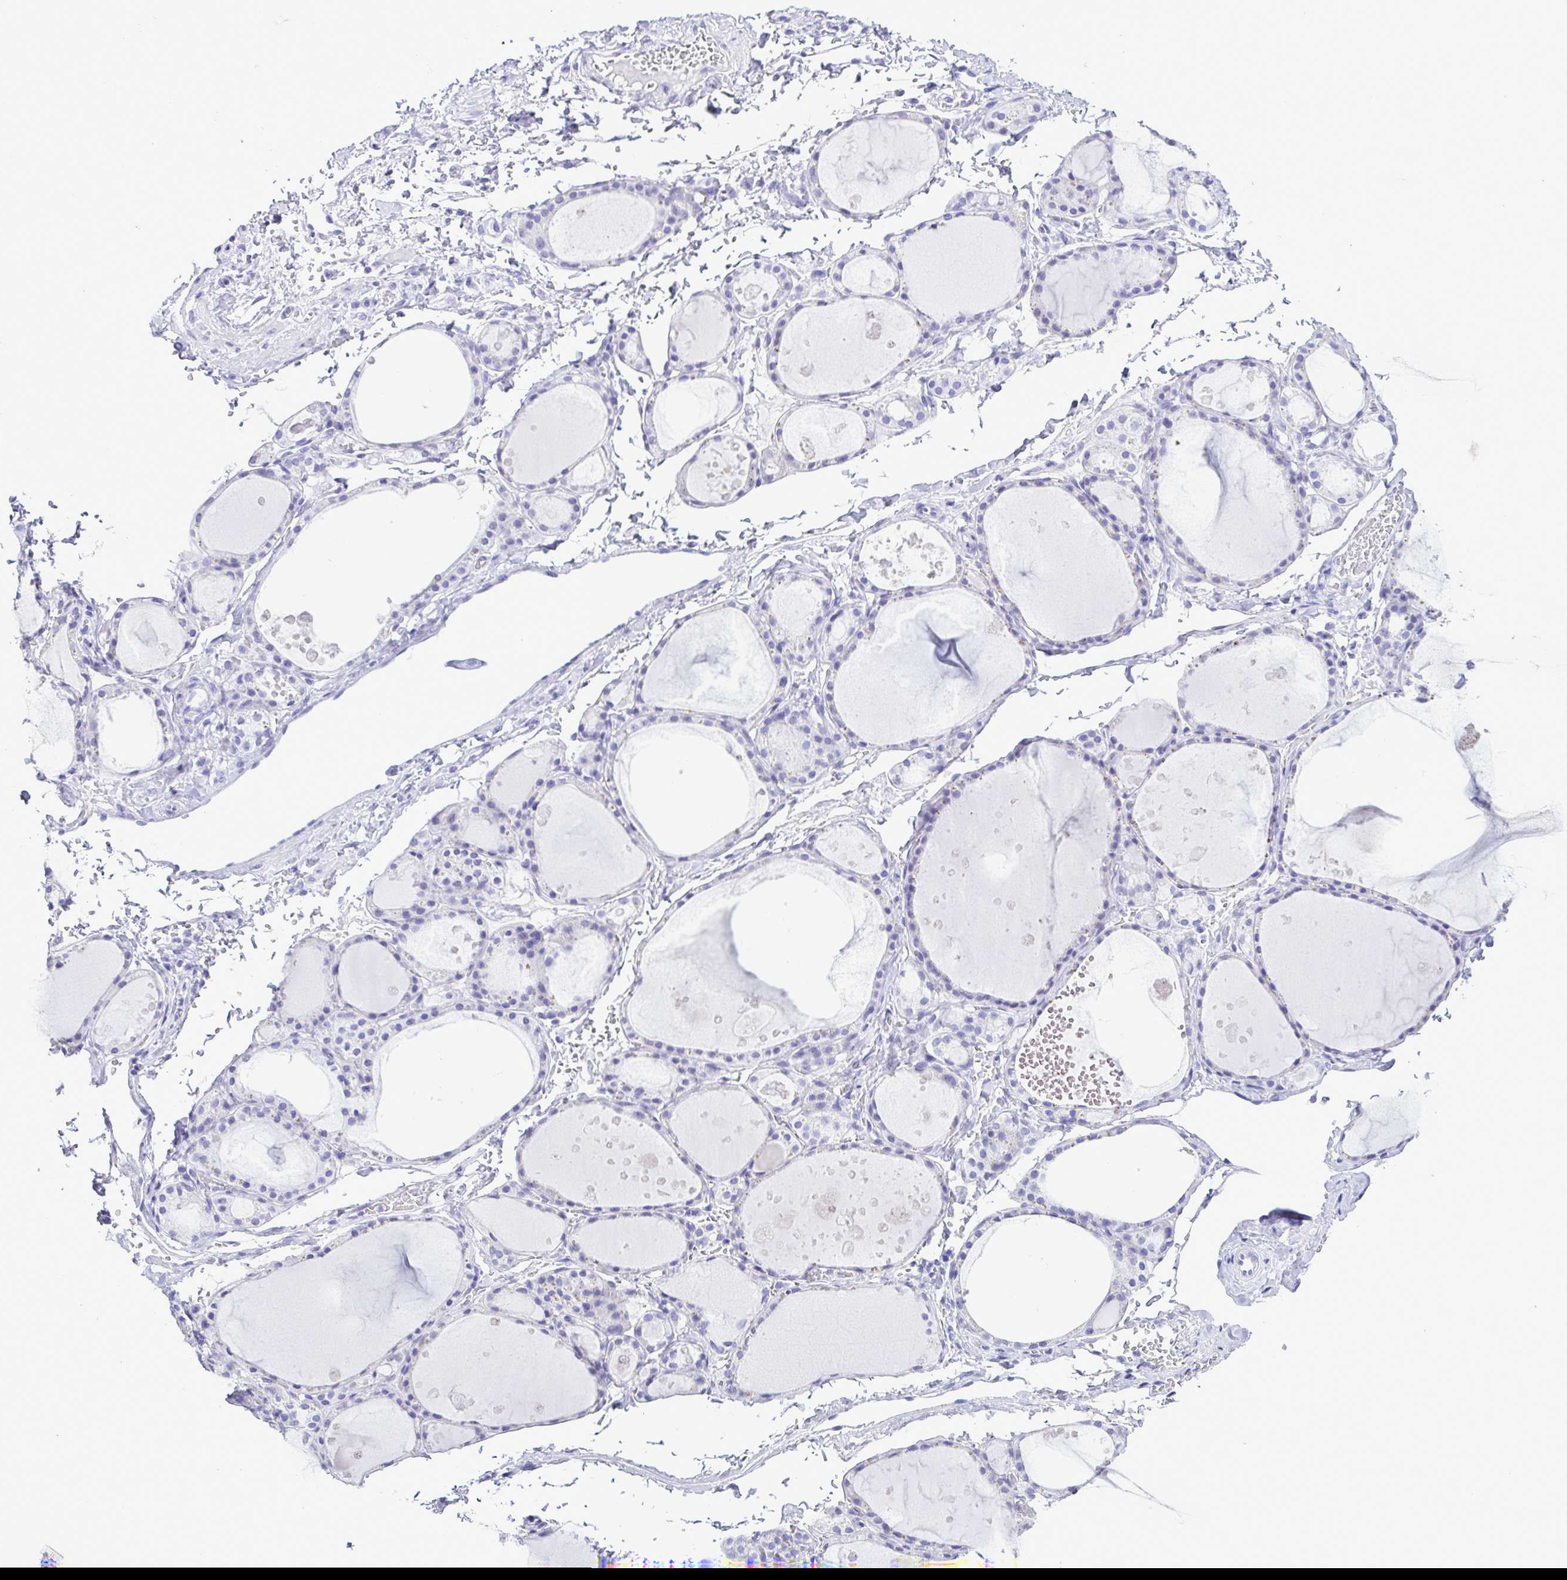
{"staining": {"intensity": "negative", "quantity": "none", "location": "none"}, "tissue": "thyroid gland", "cell_type": "Glandular cells", "image_type": "normal", "snomed": [{"axis": "morphology", "description": "Normal tissue, NOS"}, {"axis": "topography", "description": "Thyroid gland"}], "caption": "Glandular cells show no significant protein expression in normal thyroid gland.", "gene": "CASP14", "patient": {"sex": "male", "age": 68}}